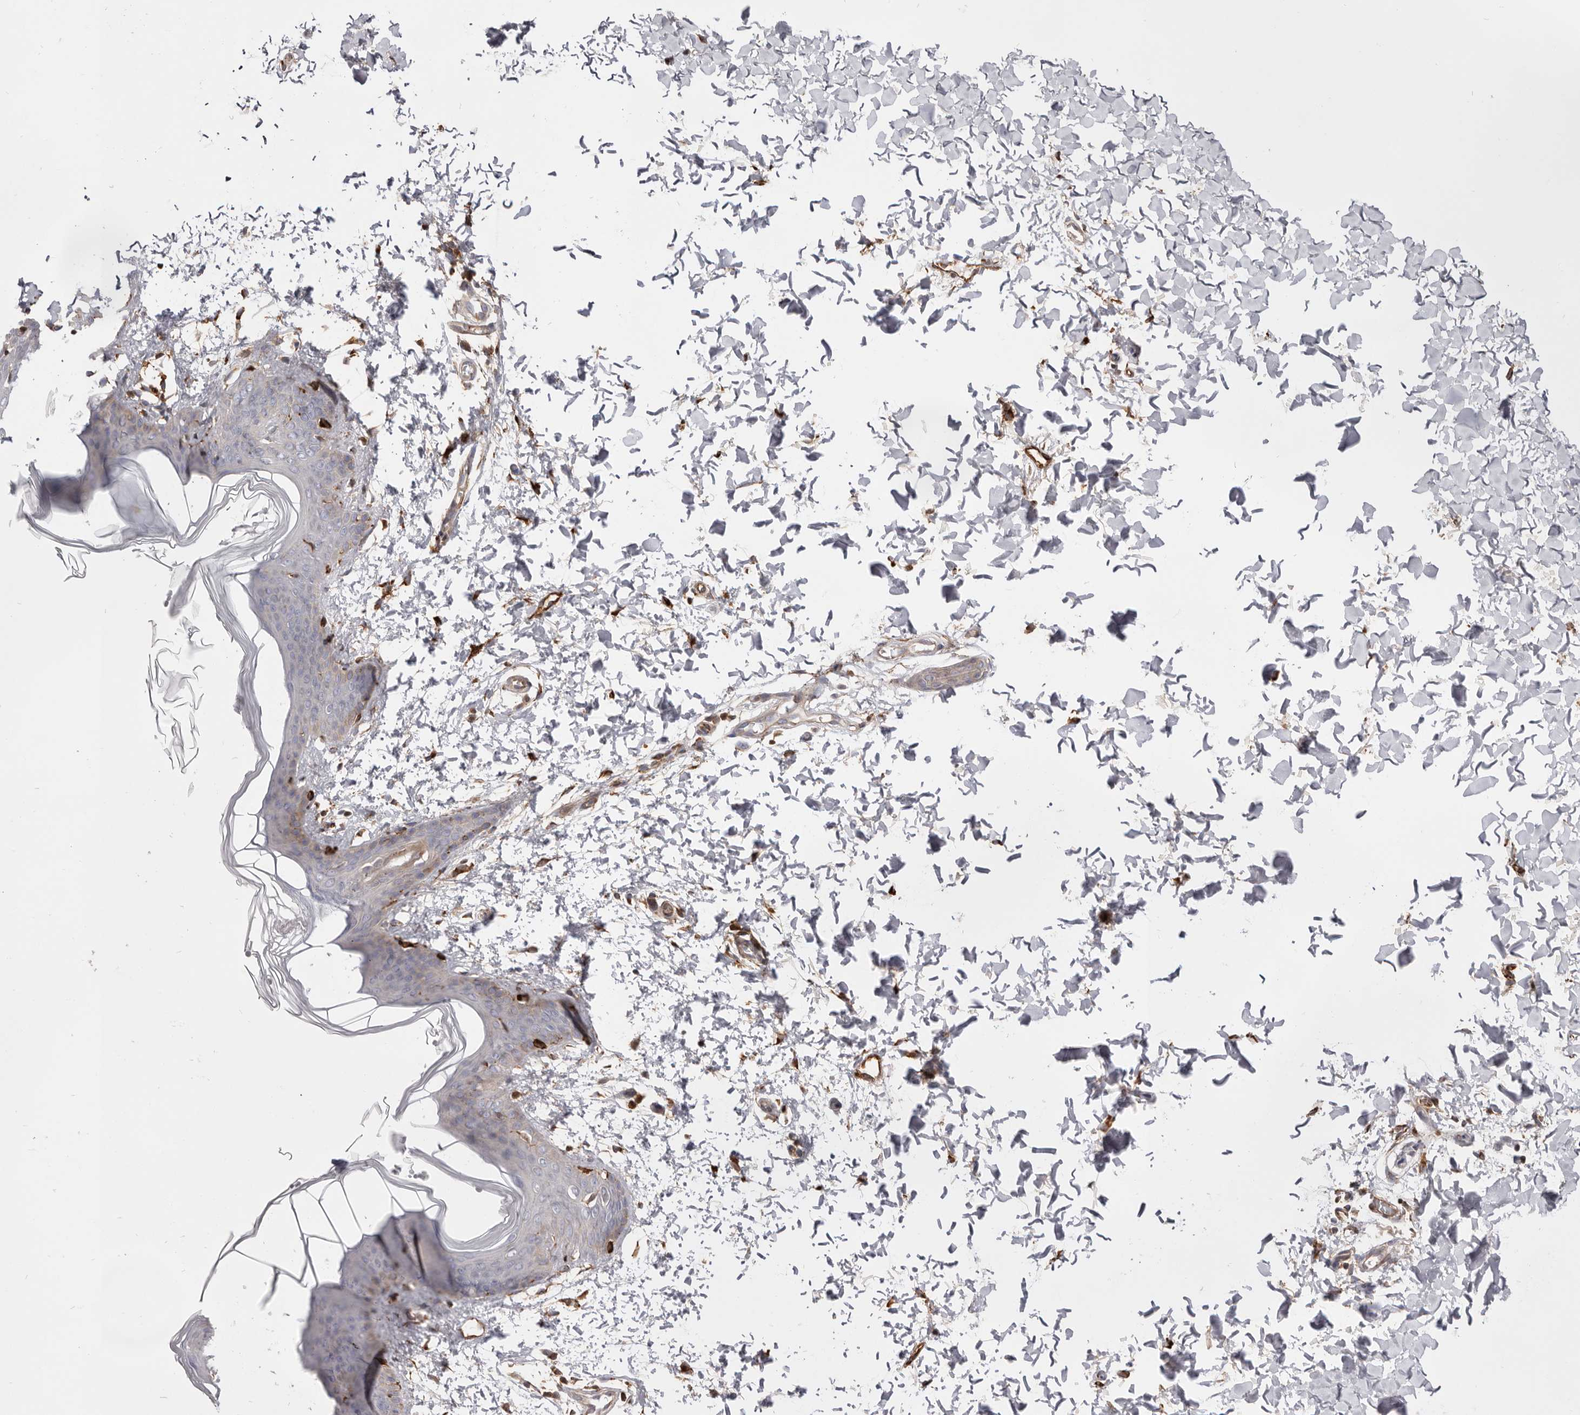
{"staining": {"intensity": "strong", "quantity": ">75%", "location": "cytoplasmic/membranous"}, "tissue": "skin", "cell_type": "Fibroblasts", "image_type": "normal", "snomed": [{"axis": "morphology", "description": "Normal tissue, NOS"}, {"axis": "topography", "description": "Skin"}], "caption": "A high-resolution image shows immunohistochemistry (IHC) staining of benign skin, which displays strong cytoplasmic/membranous positivity in about >75% of fibroblasts.", "gene": "WDTC1", "patient": {"sex": "female", "age": 17}}